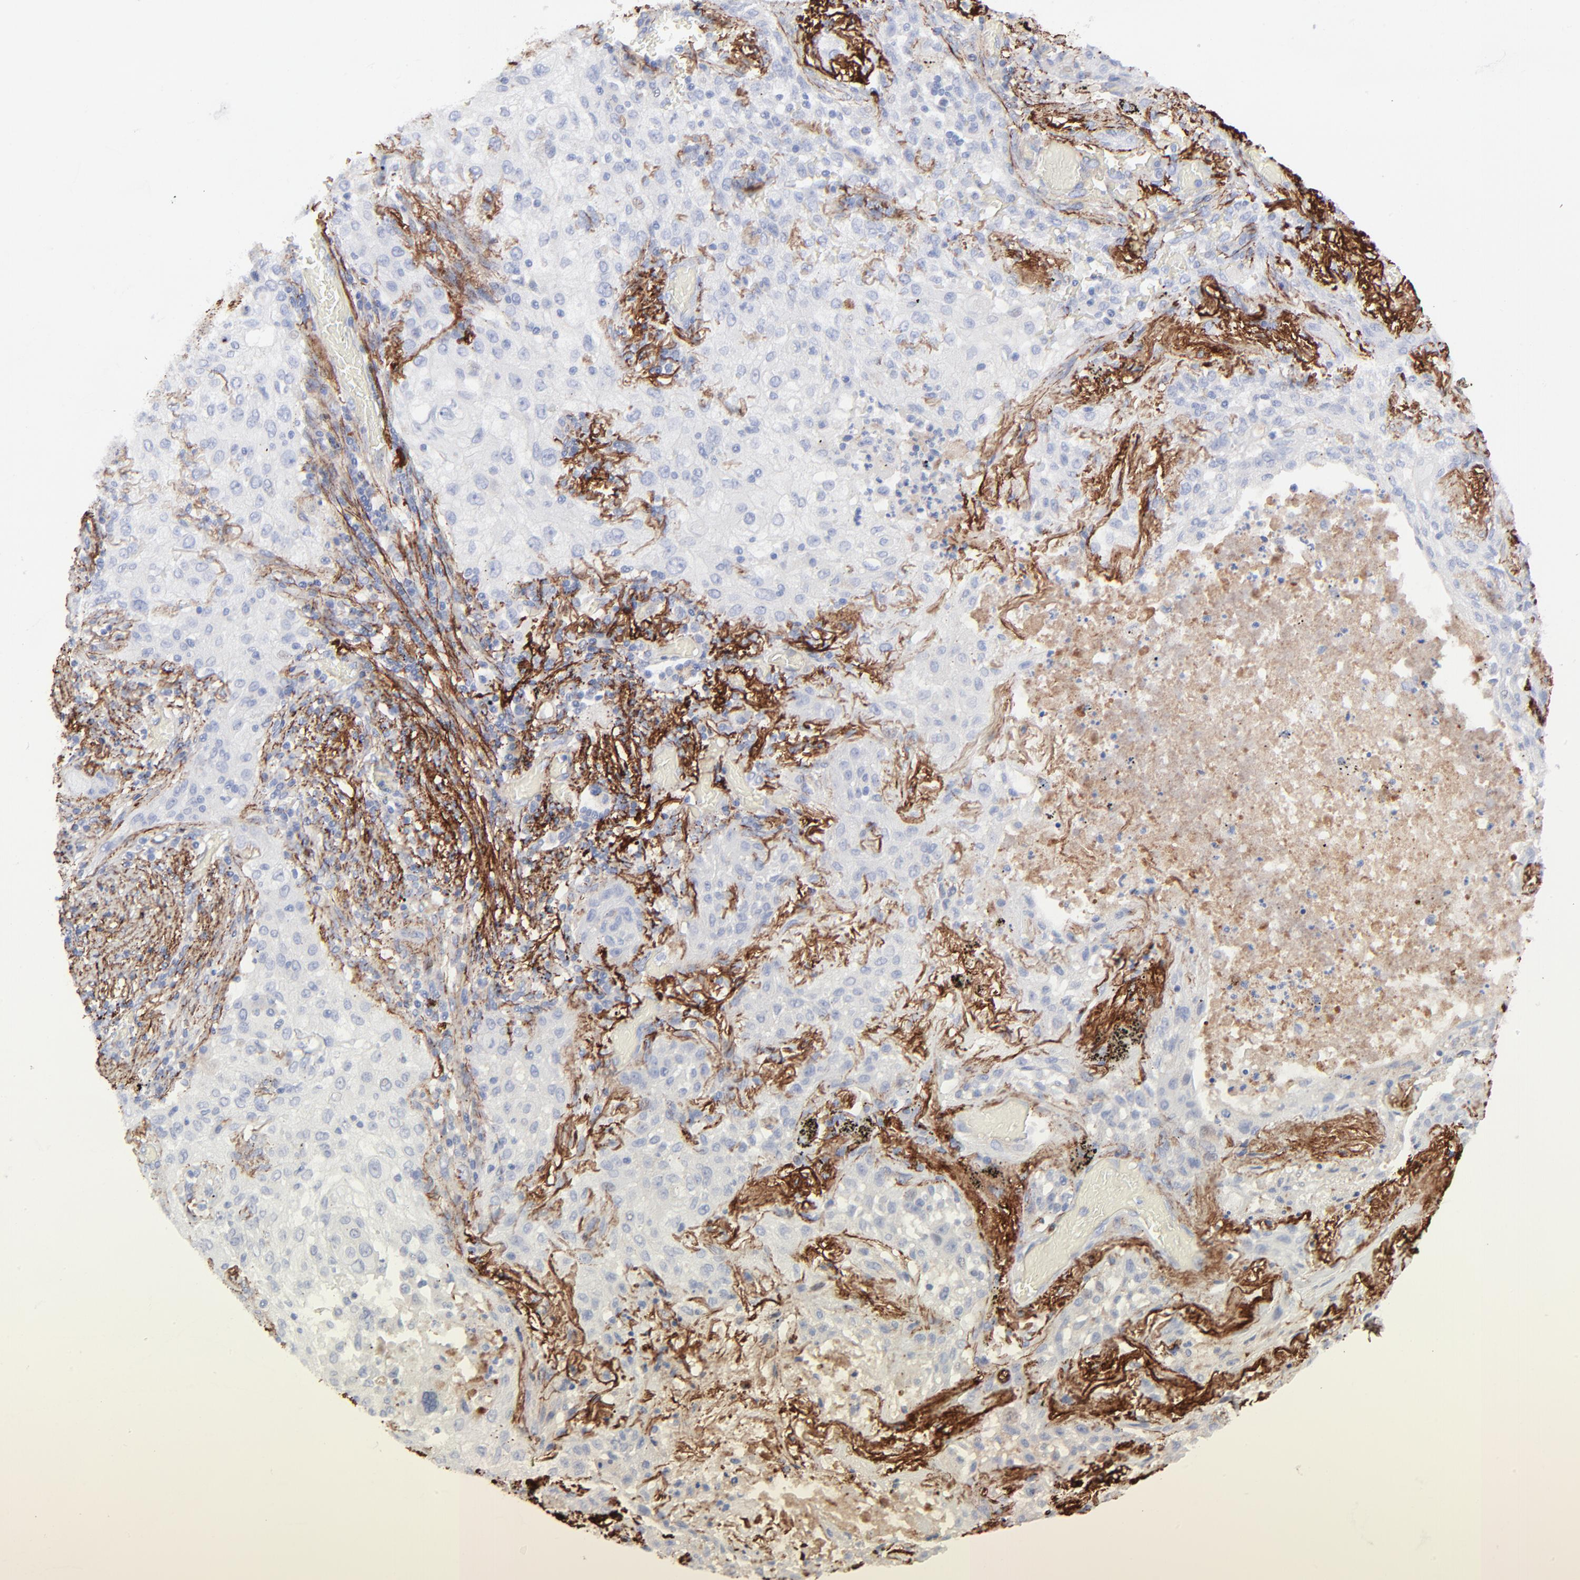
{"staining": {"intensity": "negative", "quantity": "none", "location": "none"}, "tissue": "lung cancer", "cell_type": "Tumor cells", "image_type": "cancer", "snomed": [{"axis": "morphology", "description": "Squamous cell carcinoma, NOS"}, {"axis": "topography", "description": "Lung"}], "caption": "Lung cancer was stained to show a protein in brown. There is no significant staining in tumor cells. (DAB (3,3'-diaminobenzidine) IHC with hematoxylin counter stain).", "gene": "FBLN2", "patient": {"sex": "female", "age": 47}}